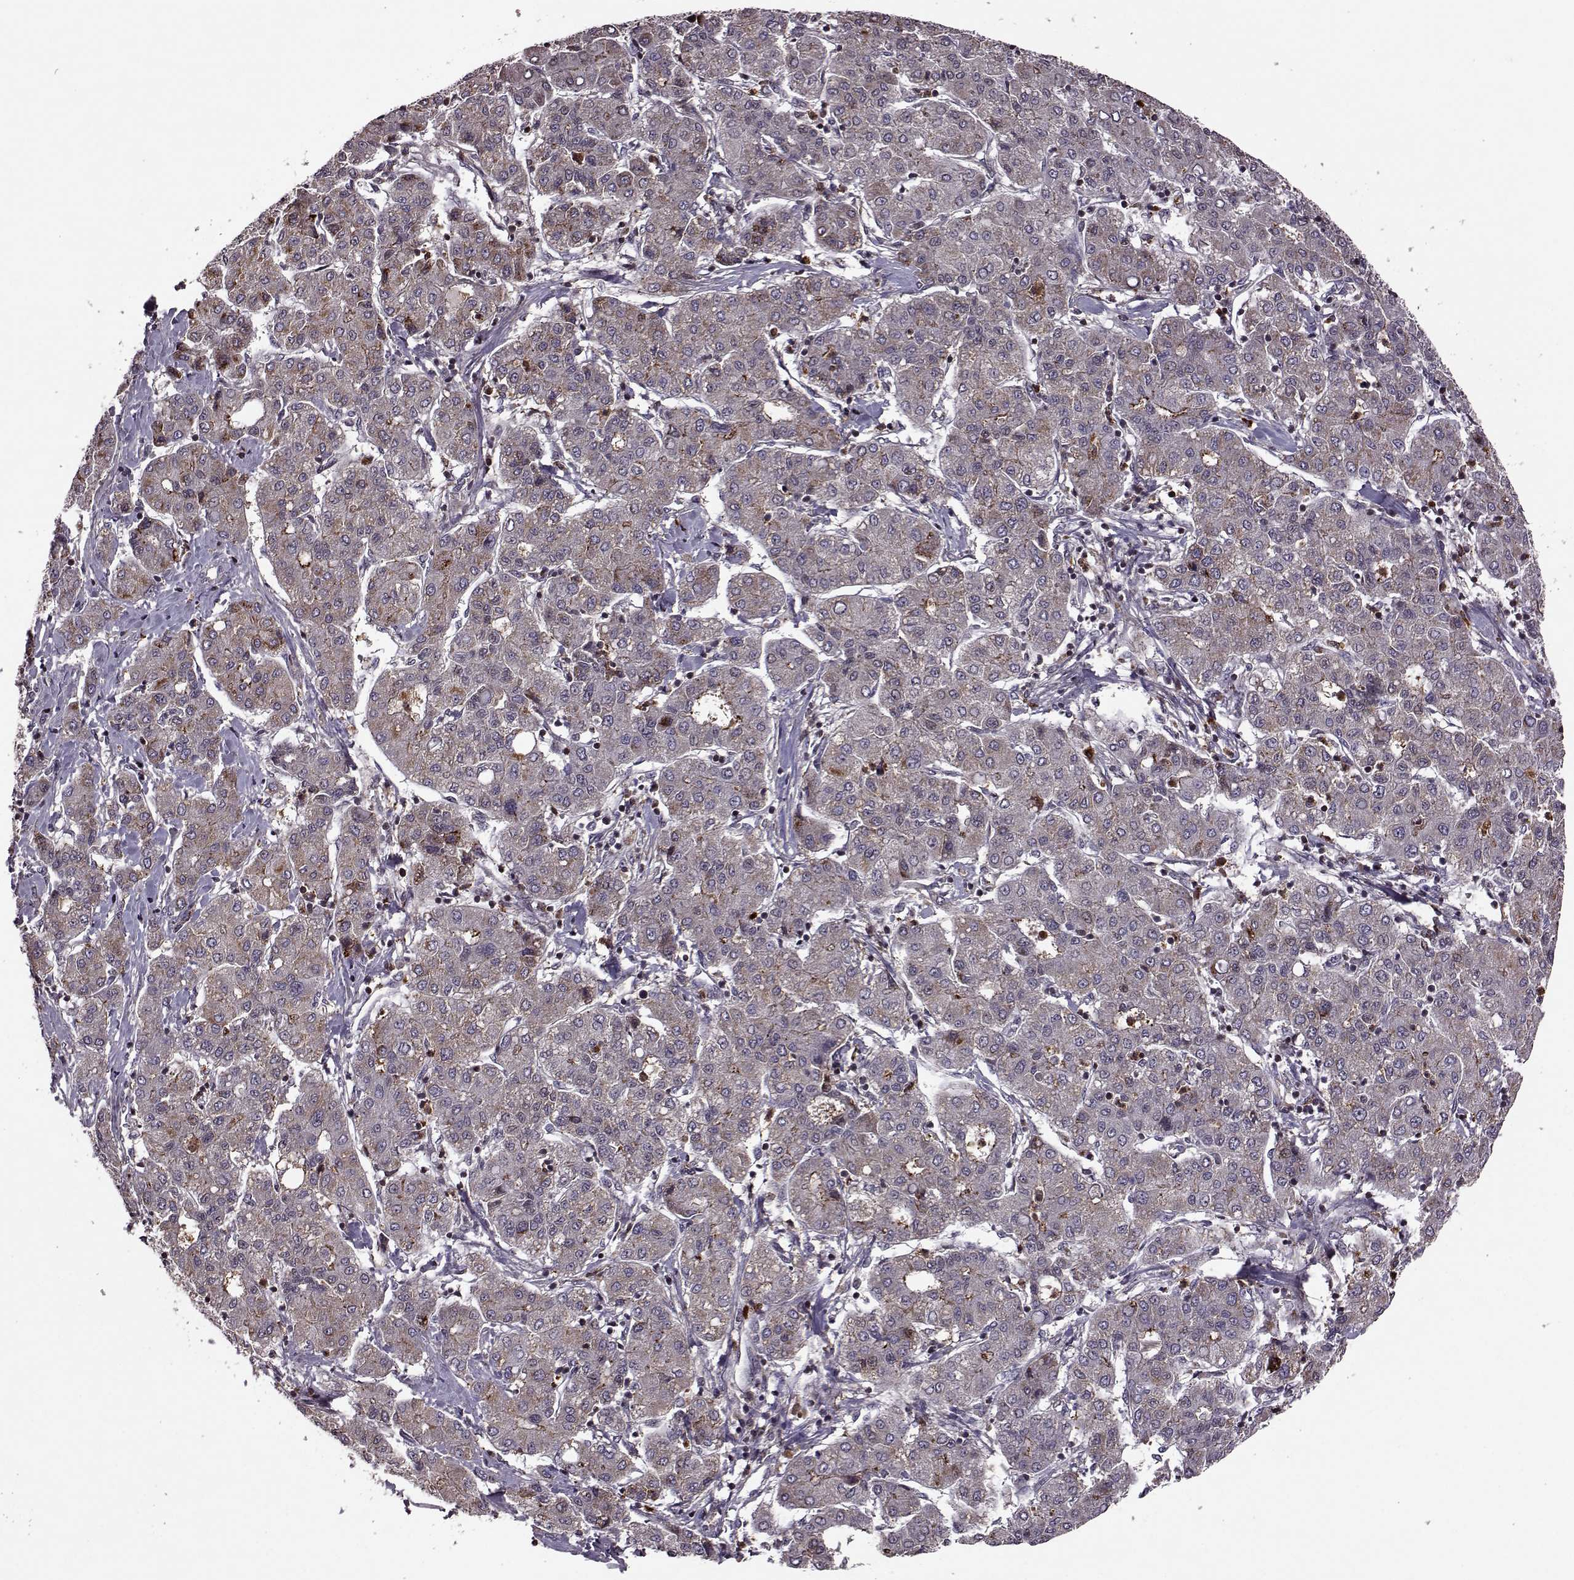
{"staining": {"intensity": "strong", "quantity": "25%-75%", "location": "cytoplasmic/membranous"}, "tissue": "liver cancer", "cell_type": "Tumor cells", "image_type": "cancer", "snomed": [{"axis": "morphology", "description": "Carcinoma, Hepatocellular, NOS"}, {"axis": "topography", "description": "Liver"}], "caption": "Immunohistochemistry staining of liver cancer (hepatocellular carcinoma), which demonstrates high levels of strong cytoplasmic/membranous expression in about 25%-75% of tumor cells indicating strong cytoplasmic/membranous protein staining. The staining was performed using DAB (brown) for protein detection and nuclei were counterstained in hematoxylin (blue).", "gene": "TRMU", "patient": {"sex": "male", "age": 65}}